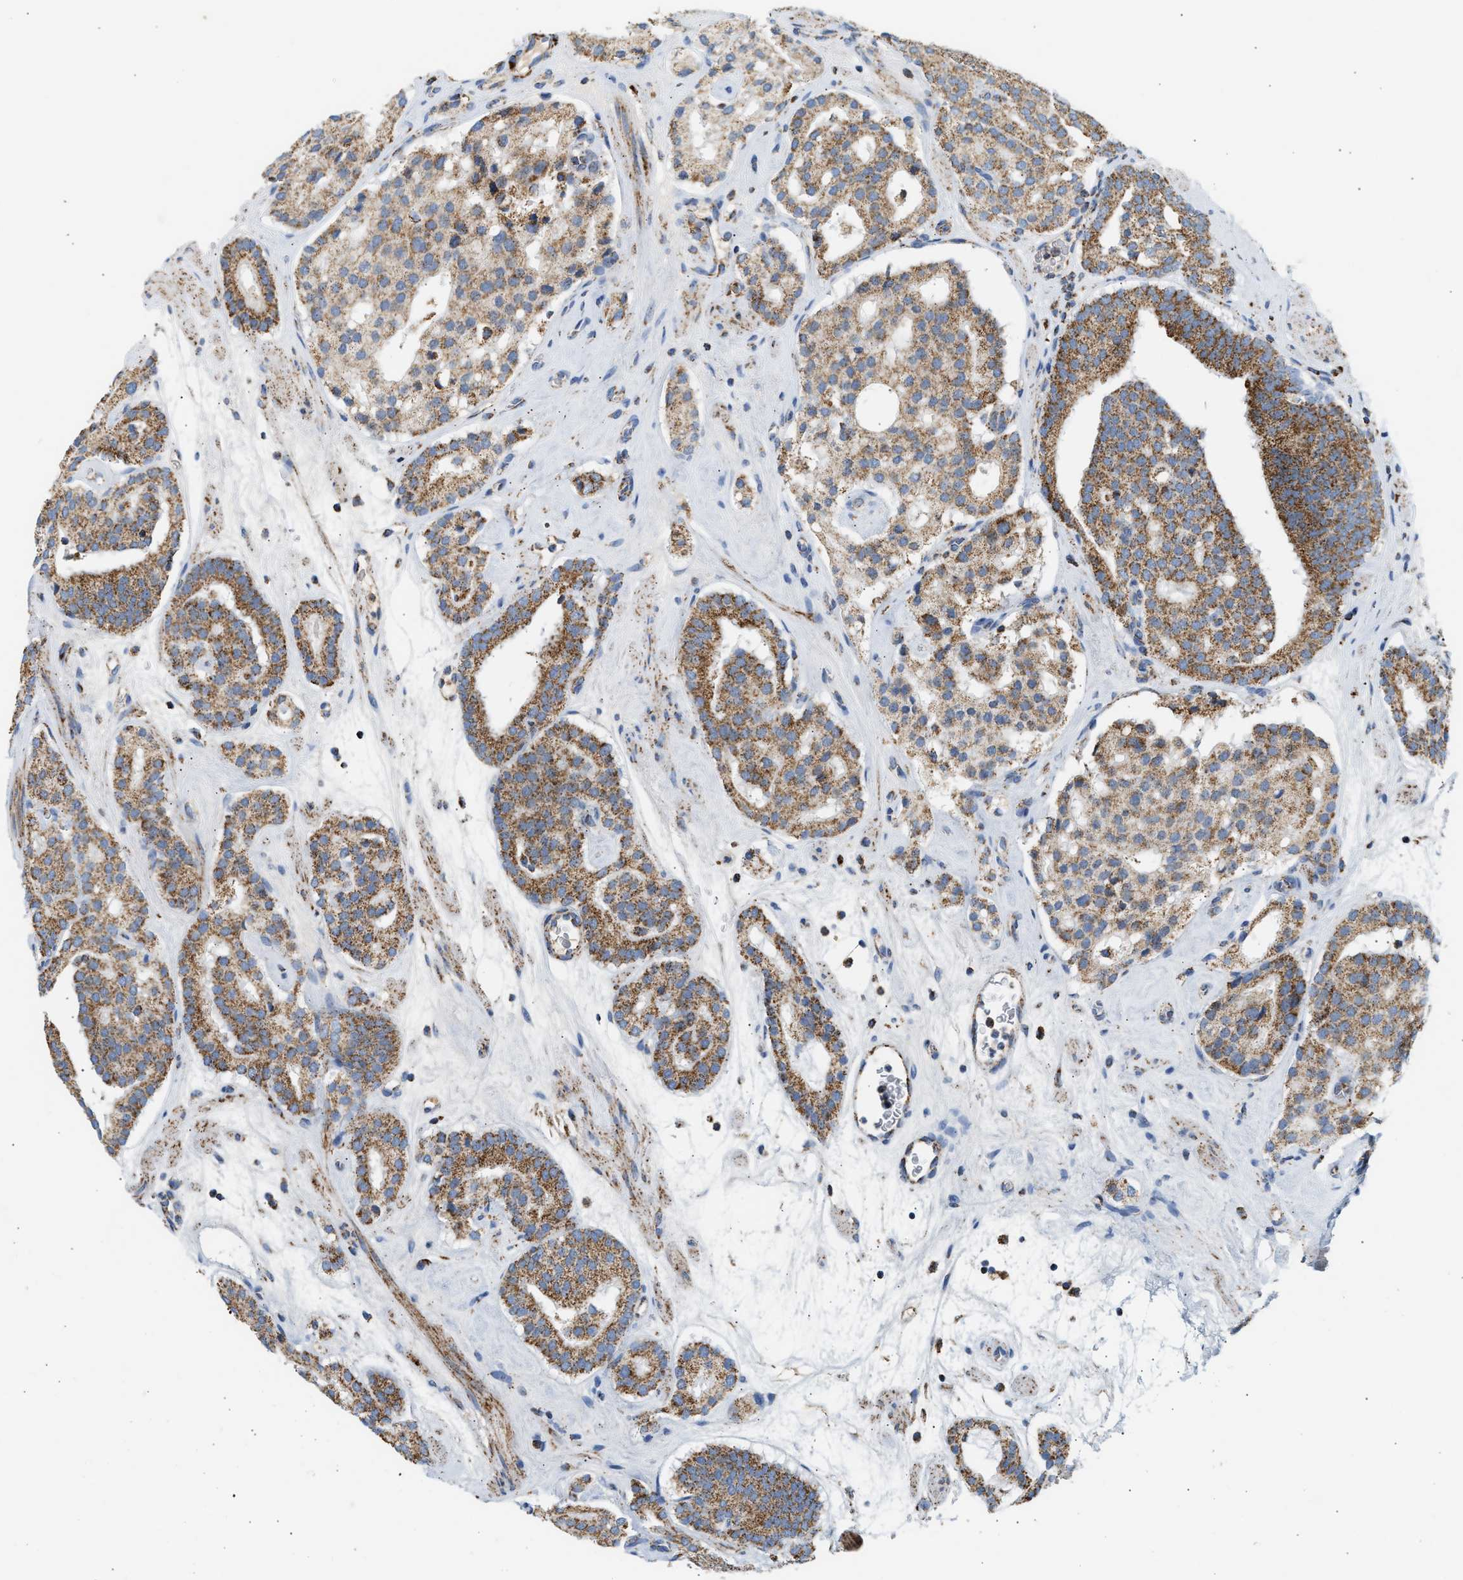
{"staining": {"intensity": "moderate", "quantity": ">75%", "location": "cytoplasmic/membranous"}, "tissue": "prostate cancer", "cell_type": "Tumor cells", "image_type": "cancer", "snomed": [{"axis": "morphology", "description": "Adenocarcinoma, Low grade"}, {"axis": "topography", "description": "Prostate"}], "caption": "Immunohistochemistry (IHC) (DAB) staining of prostate low-grade adenocarcinoma reveals moderate cytoplasmic/membranous protein expression in about >75% of tumor cells.", "gene": "OGDH", "patient": {"sex": "male", "age": 69}}